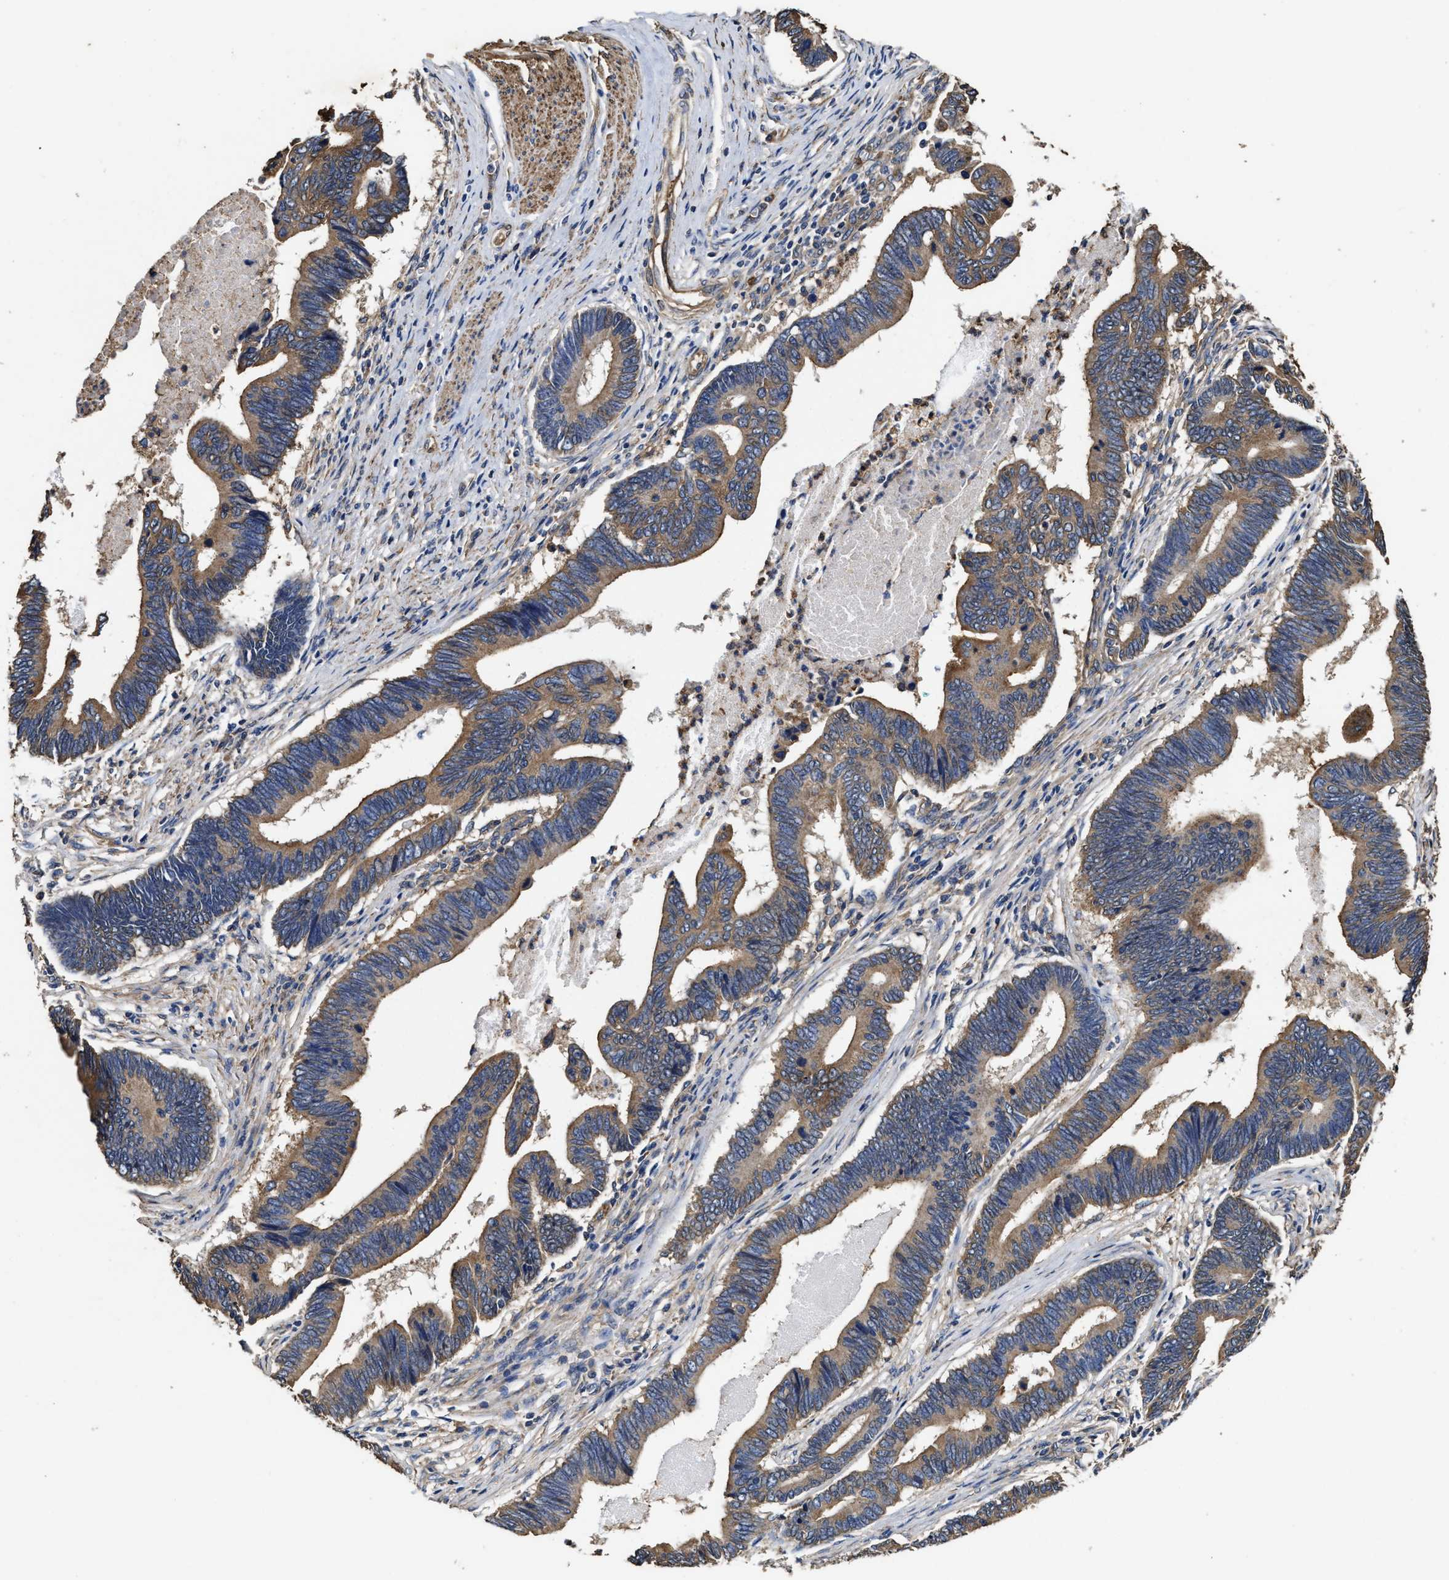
{"staining": {"intensity": "moderate", "quantity": ">75%", "location": "cytoplasmic/membranous"}, "tissue": "pancreatic cancer", "cell_type": "Tumor cells", "image_type": "cancer", "snomed": [{"axis": "morphology", "description": "Adenocarcinoma, NOS"}, {"axis": "topography", "description": "Pancreas"}], "caption": "Tumor cells display medium levels of moderate cytoplasmic/membranous expression in approximately >75% of cells in human pancreatic cancer (adenocarcinoma). Ihc stains the protein of interest in brown and the nuclei are stained blue.", "gene": "SFXN4", "patient": {"sex": "female", "age": 70}}